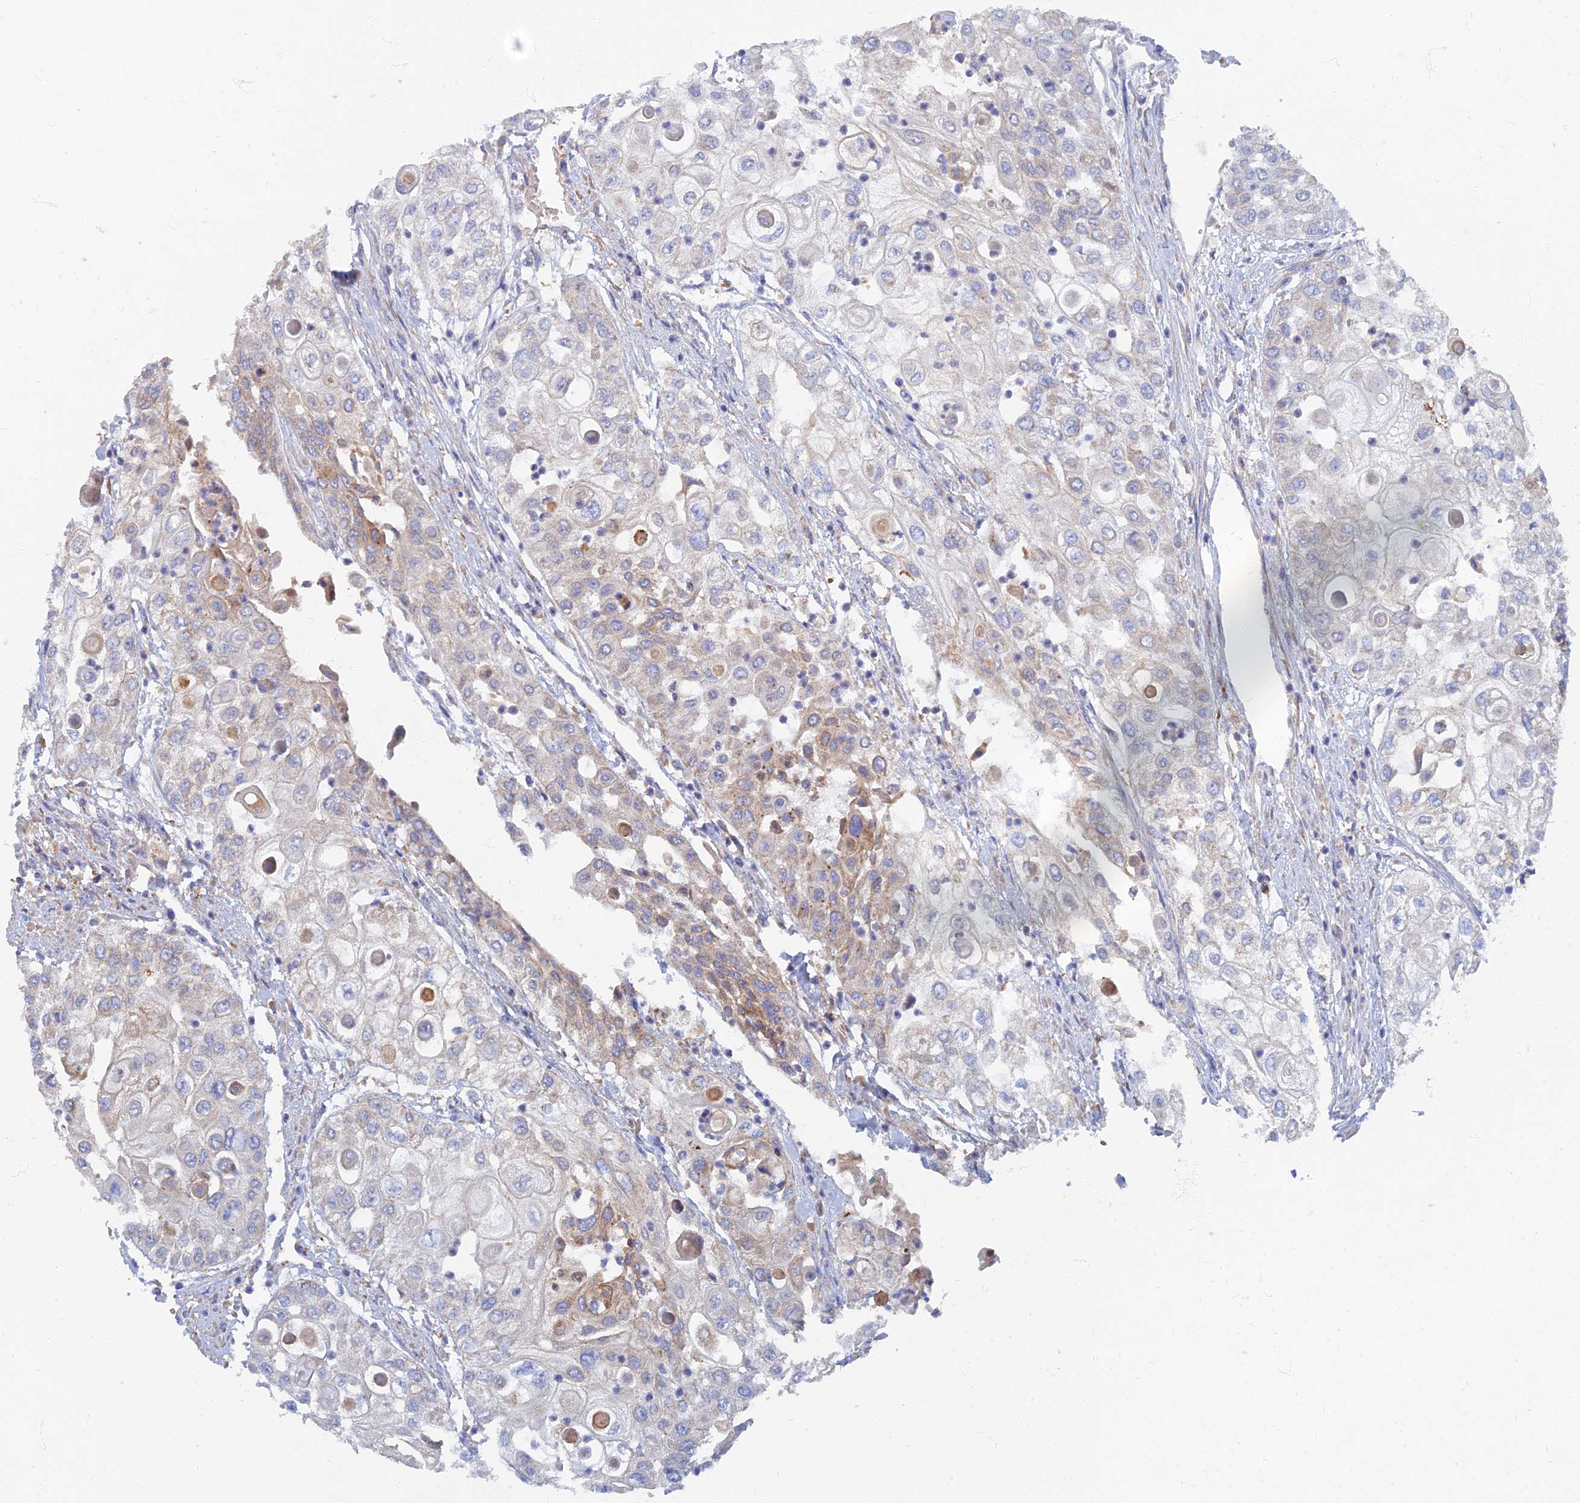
{"staining": {"intensity": "weak", "quantity": "<25%", "location": "cytoplasmic/membranous"}, "tissue": "urothelial cancer", "cell_type": "Tumor cells", "image_type": "cancer", "snomed": [{"axis": "morphology", "description": "Urothelial carcinoma, High grade"}, {"axis": "topography", "description": "Urinary bladder"}], "caption": "An IHC image of urothelial cancer is shown. There is no staining in tumor cells of urothelial cancer.", "gene": "TMEM44", "patient": {"sex": "female", "age": 79}}